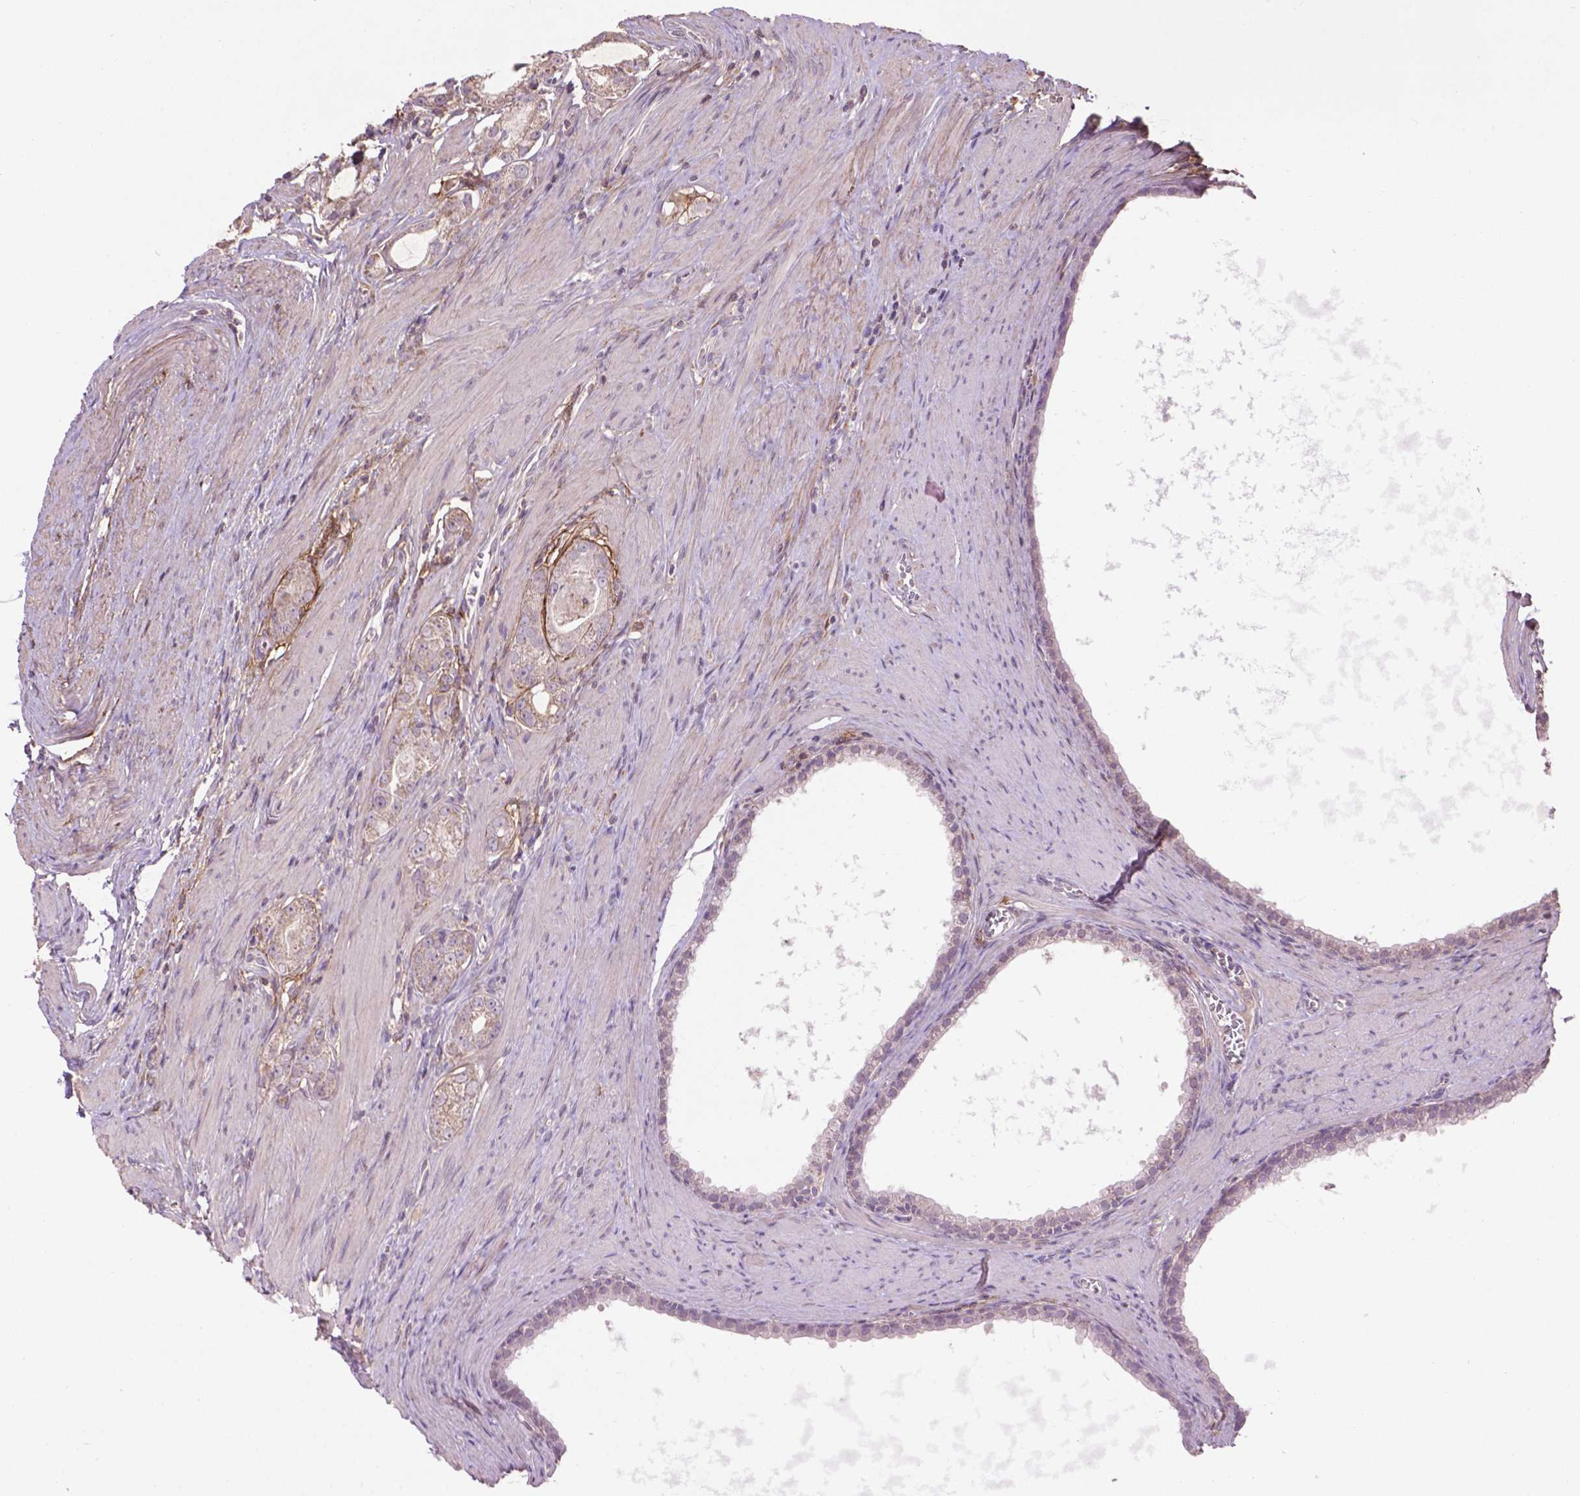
{"staining": {"intensity": "negative", "quantity": "none", "location": "none"}, "tissue": "prostate cancer", "cell_type": "Tumor cells", "image_type": "cancer", "snomed": [{"axis": "morphology", "description": "Adenocarcinoma, NOS"}, {"axis": "topography", "description": "Prostate"}], "caption": "Prostate adenocarcinoma stained for a protein using IHC displays no staining tumor cells.", "gene": "LRRC3C", "patient": {"sex": "male", "age": 71}}